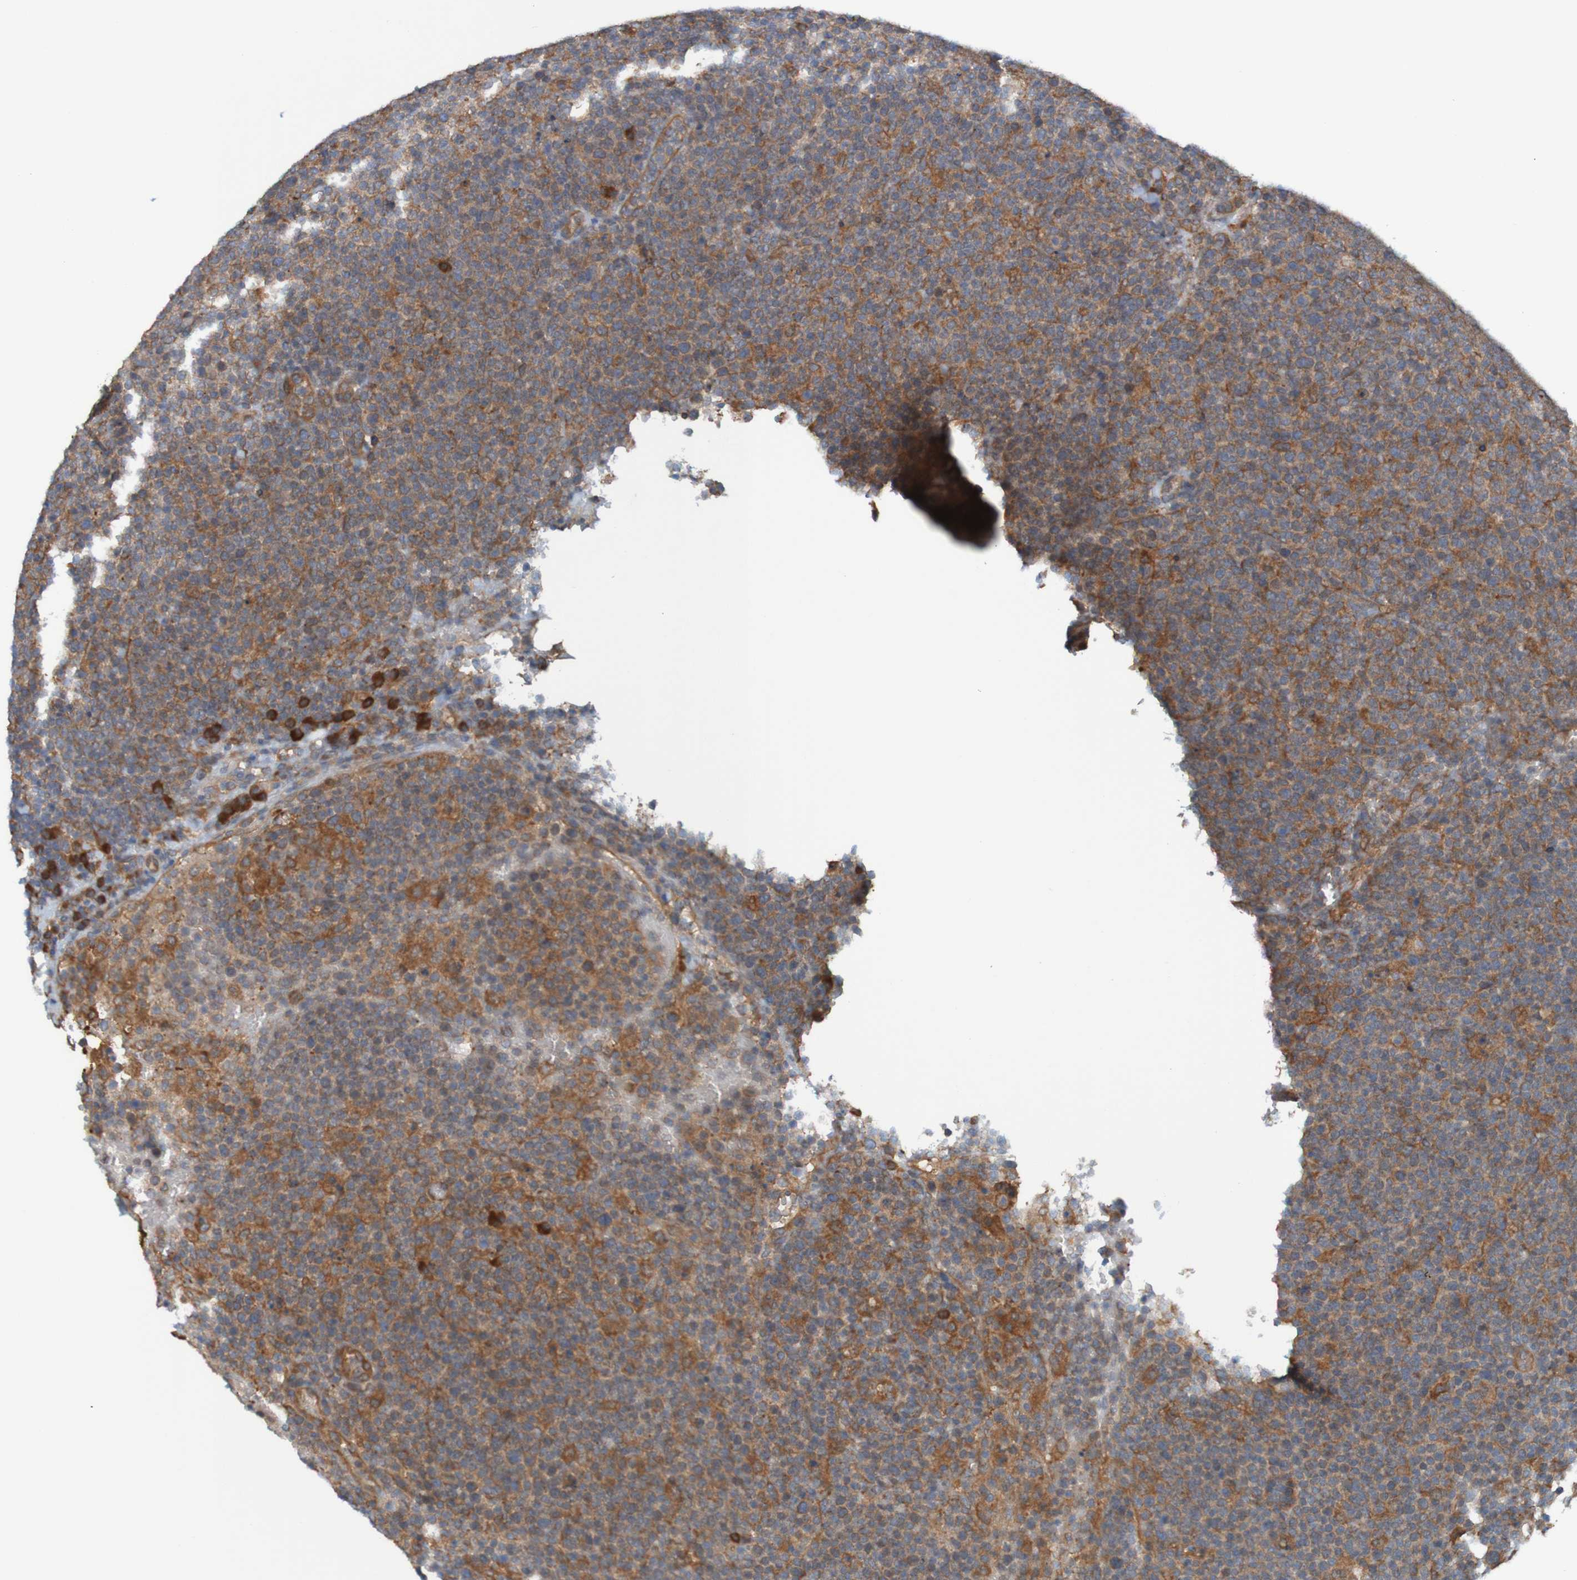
{"staining": {"intensity": "moderate", "quantity": ">75%", "location": "cytoplasmic/membranous"}, "tissue": "lymphoma", "cell_type": "Tumor cells", "image_type": "cancer", "snomed": [{"axis": "morphology", "description": "Malignant lymphoma, non-Hodgkin's type, High grade"}, {"axis": "topography", "description": "Lymph node"}], "caption": "Immunohistochemistry of high-grade malignant lymphoma, non-Hodgkin's type shows medium levels of moderate cytoplasmic/membranous positivity in about >75% of tumor cells.", "gene": "DNAJC4", "patient": {"sex": "male", "age": 61}}